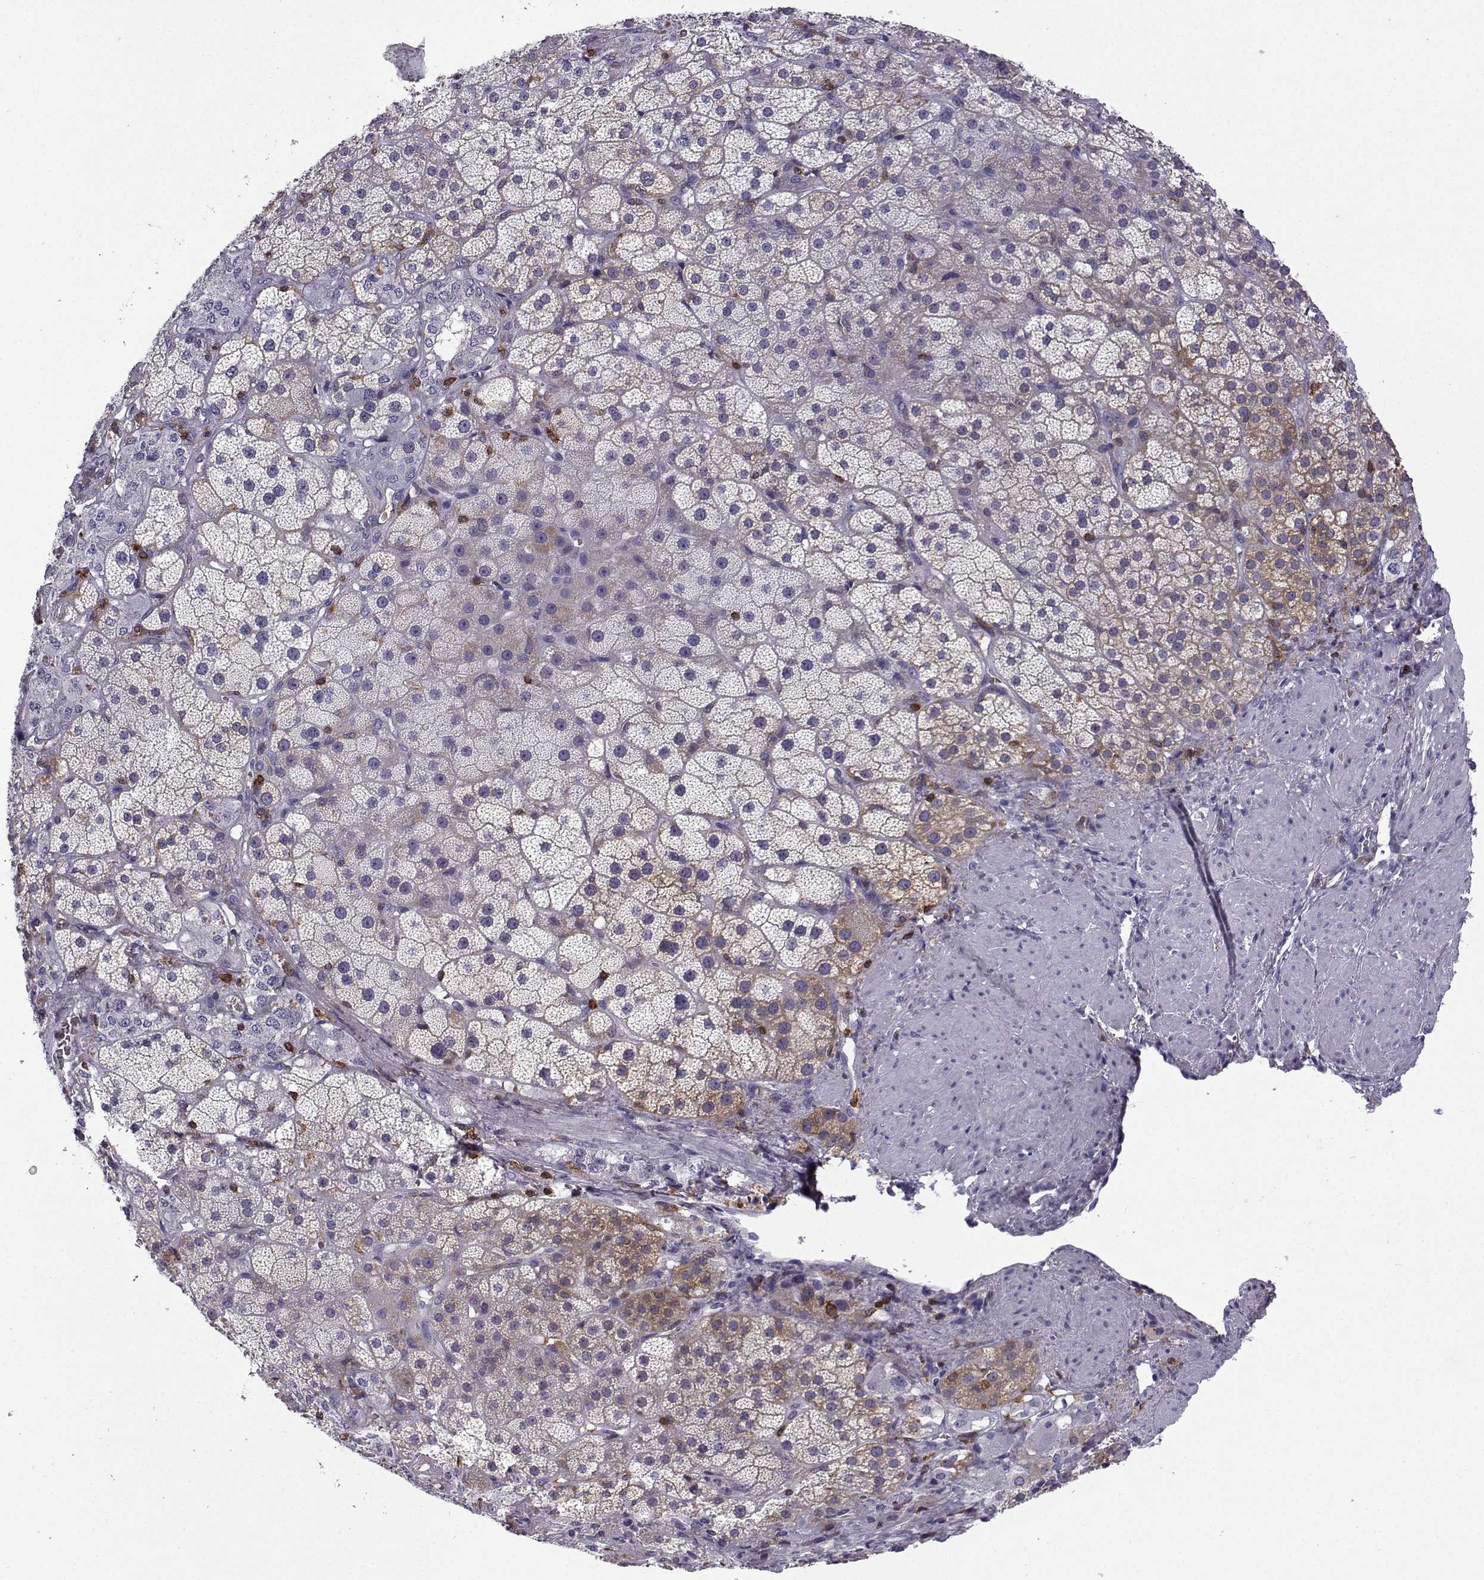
{"staining": {"intensity": "moderate", "quantity": "<25%", "location": "cytoplasmic/membranous"}, "tissue": "adrenal gland", "cell_type": "Glandular cells", "image_type": "normal", "snomed": [{"axis": "morphology", "description": "Normal tissue, NOS"}, {"axis": "topography", "description": "Adrenal gland"}], "caption": "Adrenal gland stained with immunohistochemistry (IHC) shows moderate cytoplasmic/membranous staining in approximately <25% of glandular cells.", "gene": "DOCK10", "patient": {"sex": "male", "age": 57}}